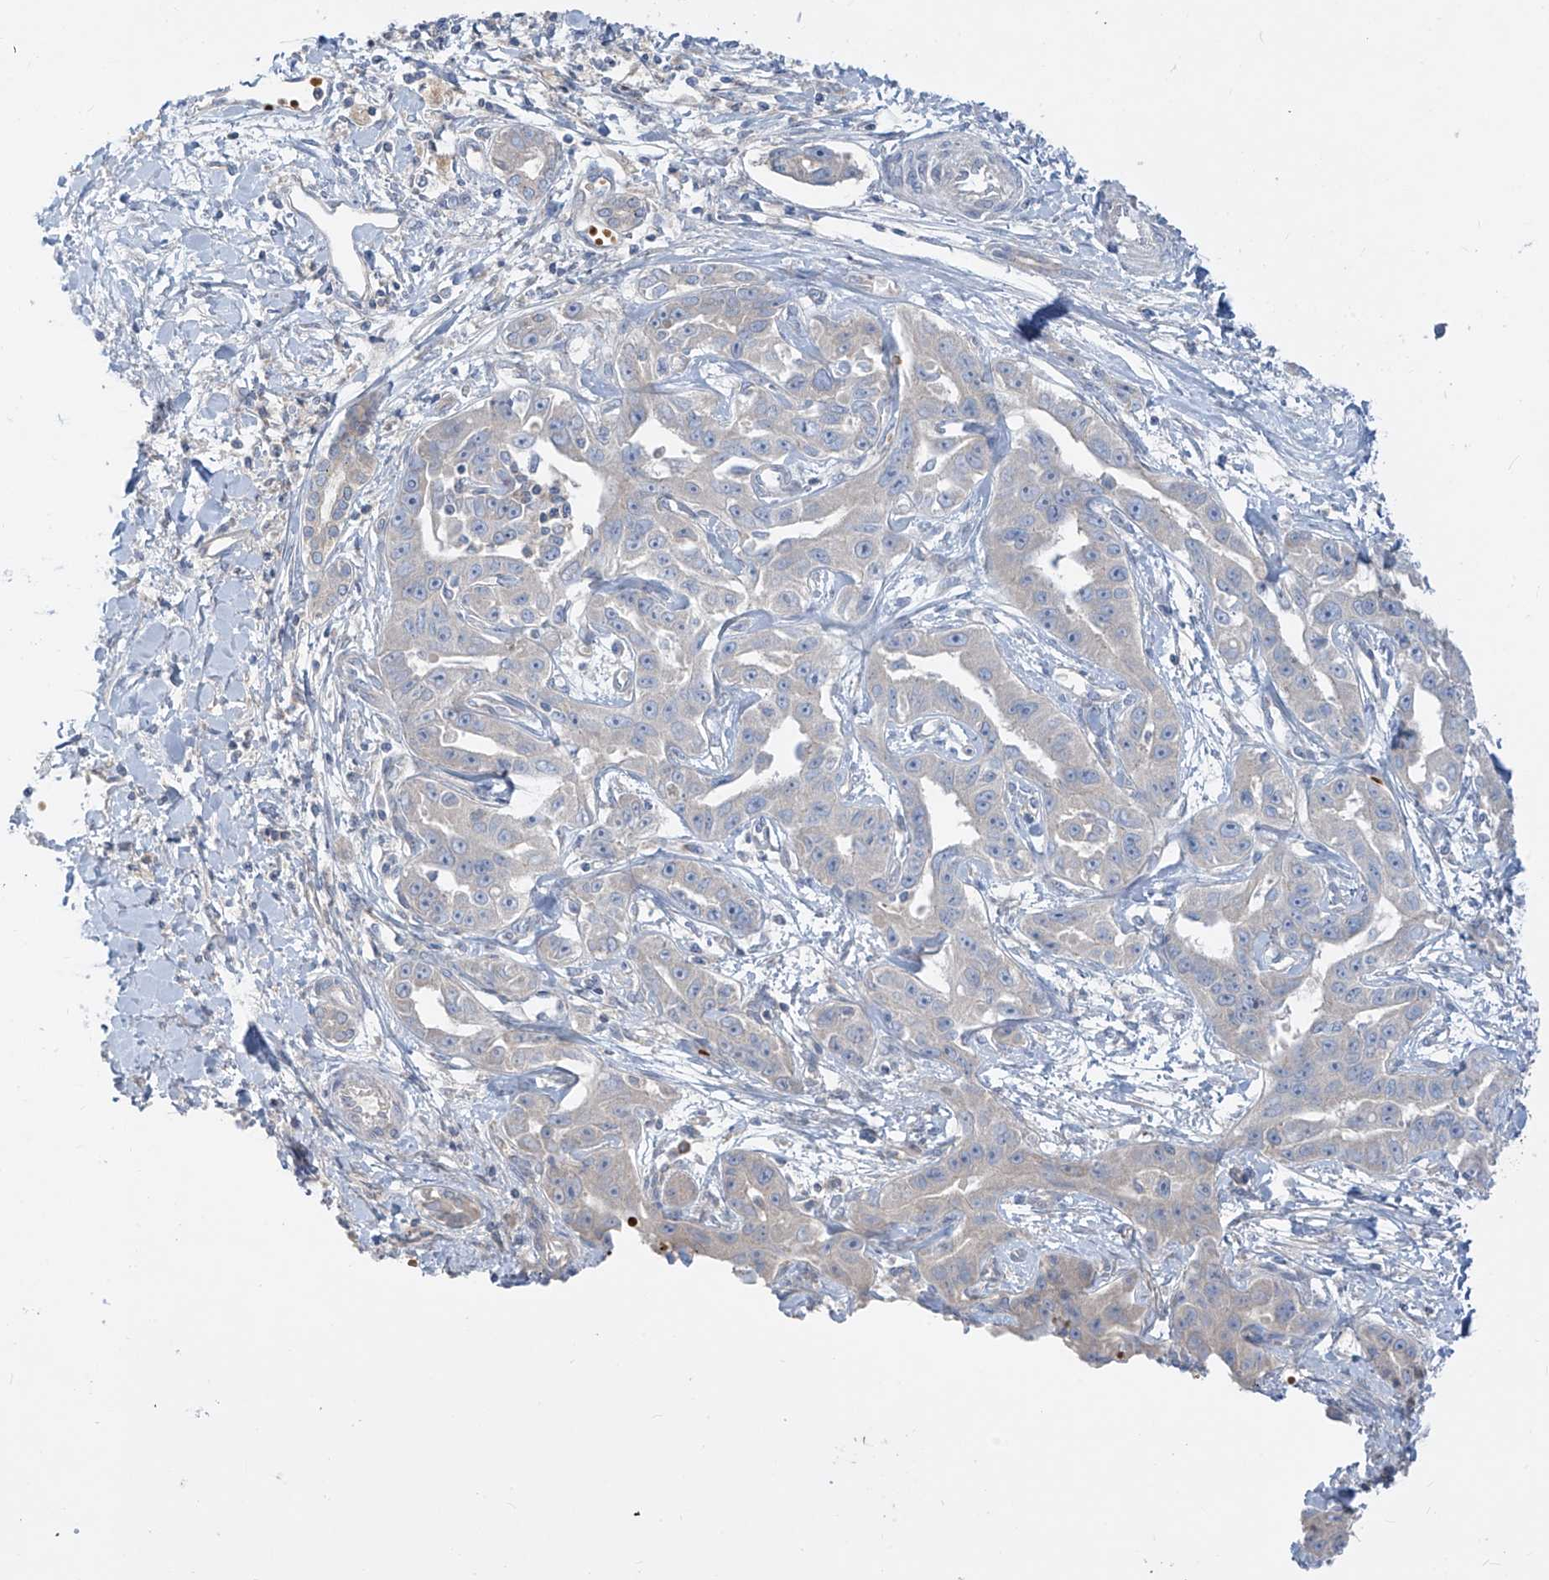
{"staining": {"intensity": "negative", "quantity": "none", "location": "none"}, "tissue": "liver cancer", "cell_type": "Tumor cells", "image_type": "cancer", "snomed": [{"axis": "morphology", "description": "Cholangiocarcinoma"}, {"axis": "topography", "description": "Liver"}], "caption": "High magnification brightfield microscopy of cholangiocarcinoma (liver) stained with DAB (brown) and counterstained with hematoxylin (blue): tumor cells show no significant staining.", "gene": "DGKQ", "patient": {"sex": "male", "age": 59}}